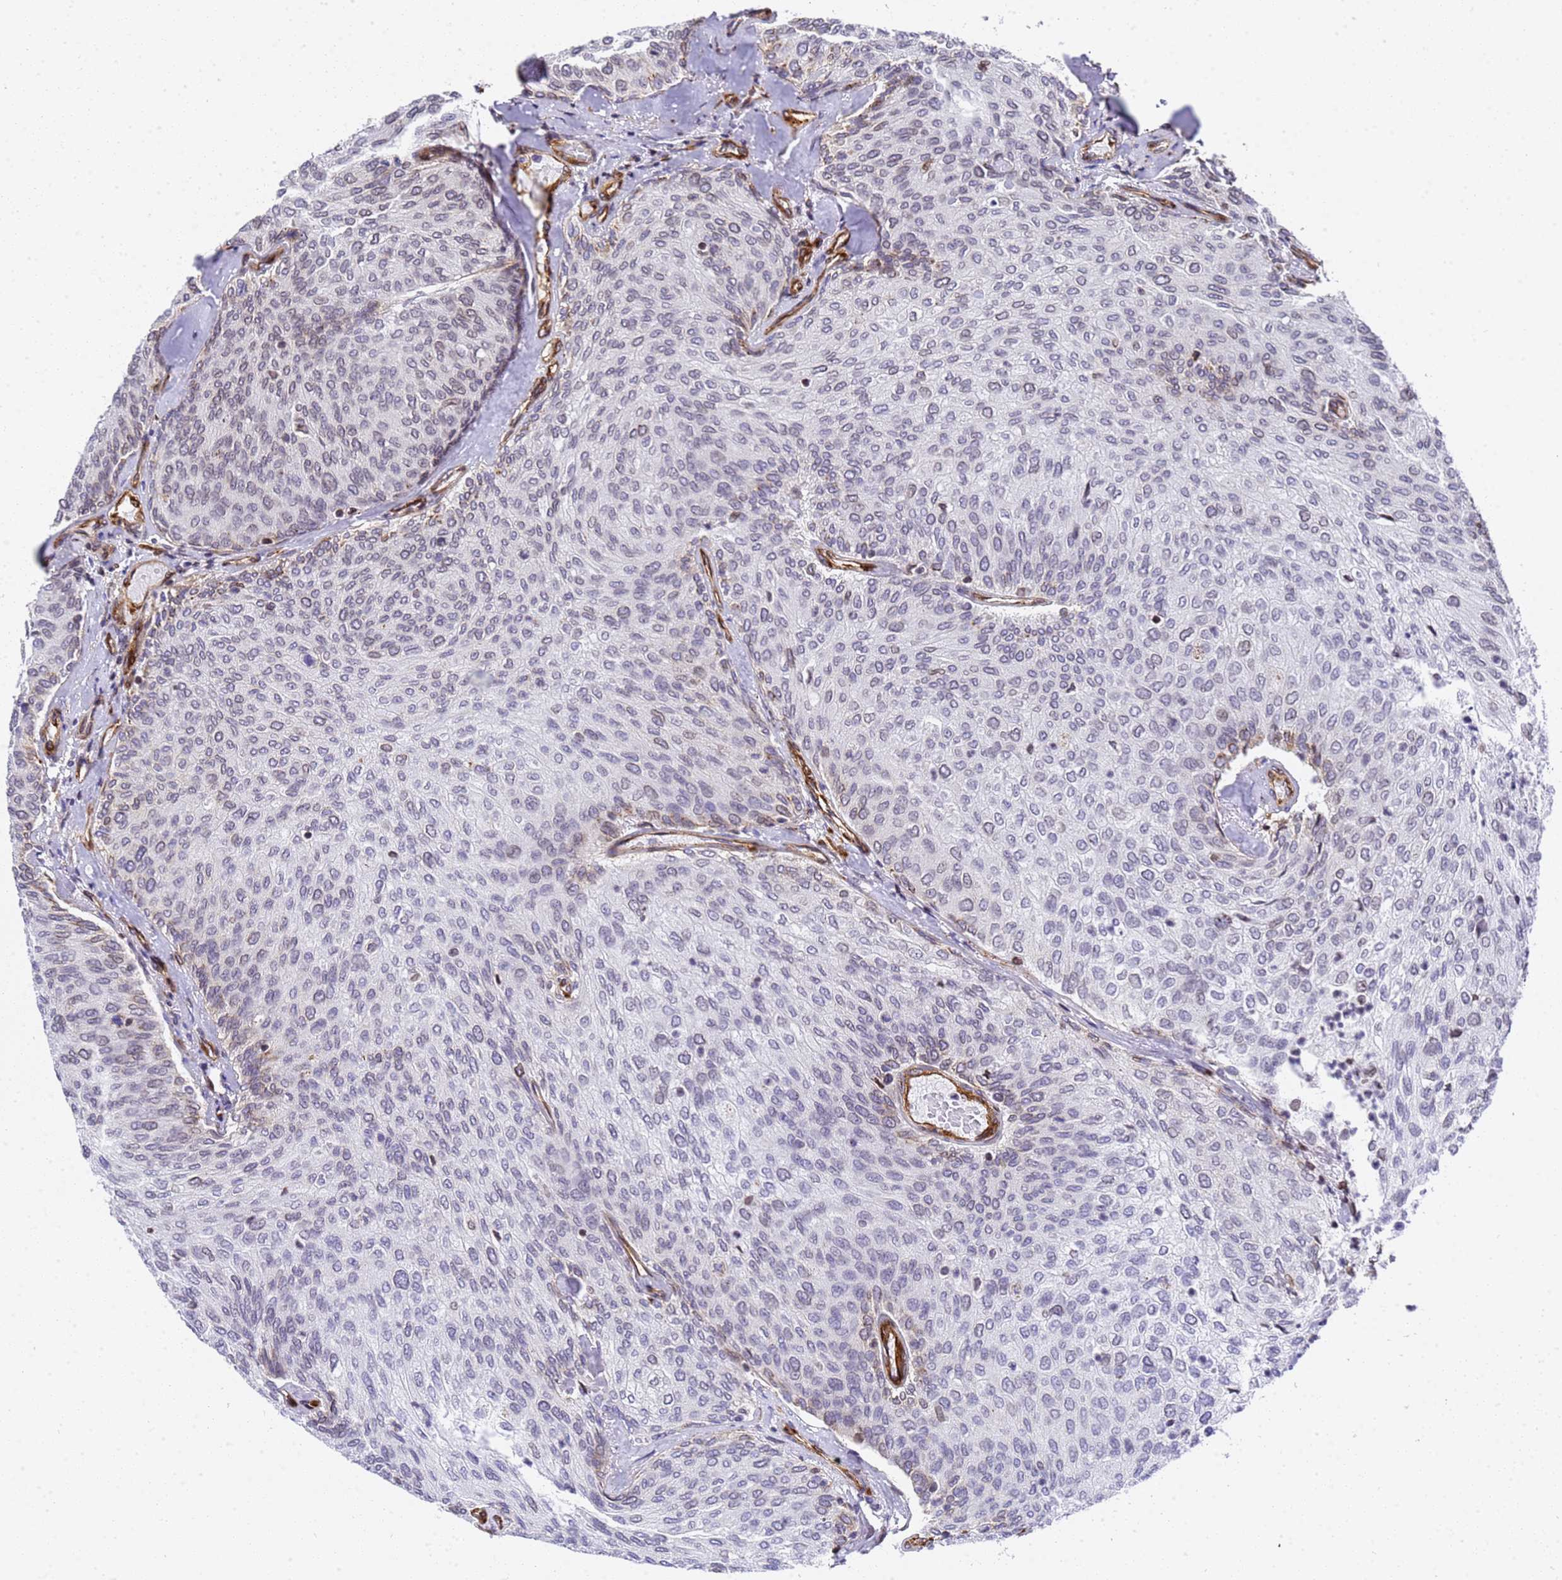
{"staining": {"intensity": "negative", "quantity": "none", "location": "none"}, "tissue": "urothelial cancer", "cell_type": "Tumor cells", "image_type": "cancer", "snomed": [{"axis": "morphology", "description": "Urothelial carcinoma, Low grade"}, {"axis": "topography", "description": "Urinary bladder"}], "caption": "The image displays no staining of tumor cells in urothelial cancer. (Brightfield microscopy of DAB (3,3'-diaminobenzidine) immunohistochemistry at high magnification).", "gene": "IGFBP7", "patient": {"sex": "female", "age": 79}}